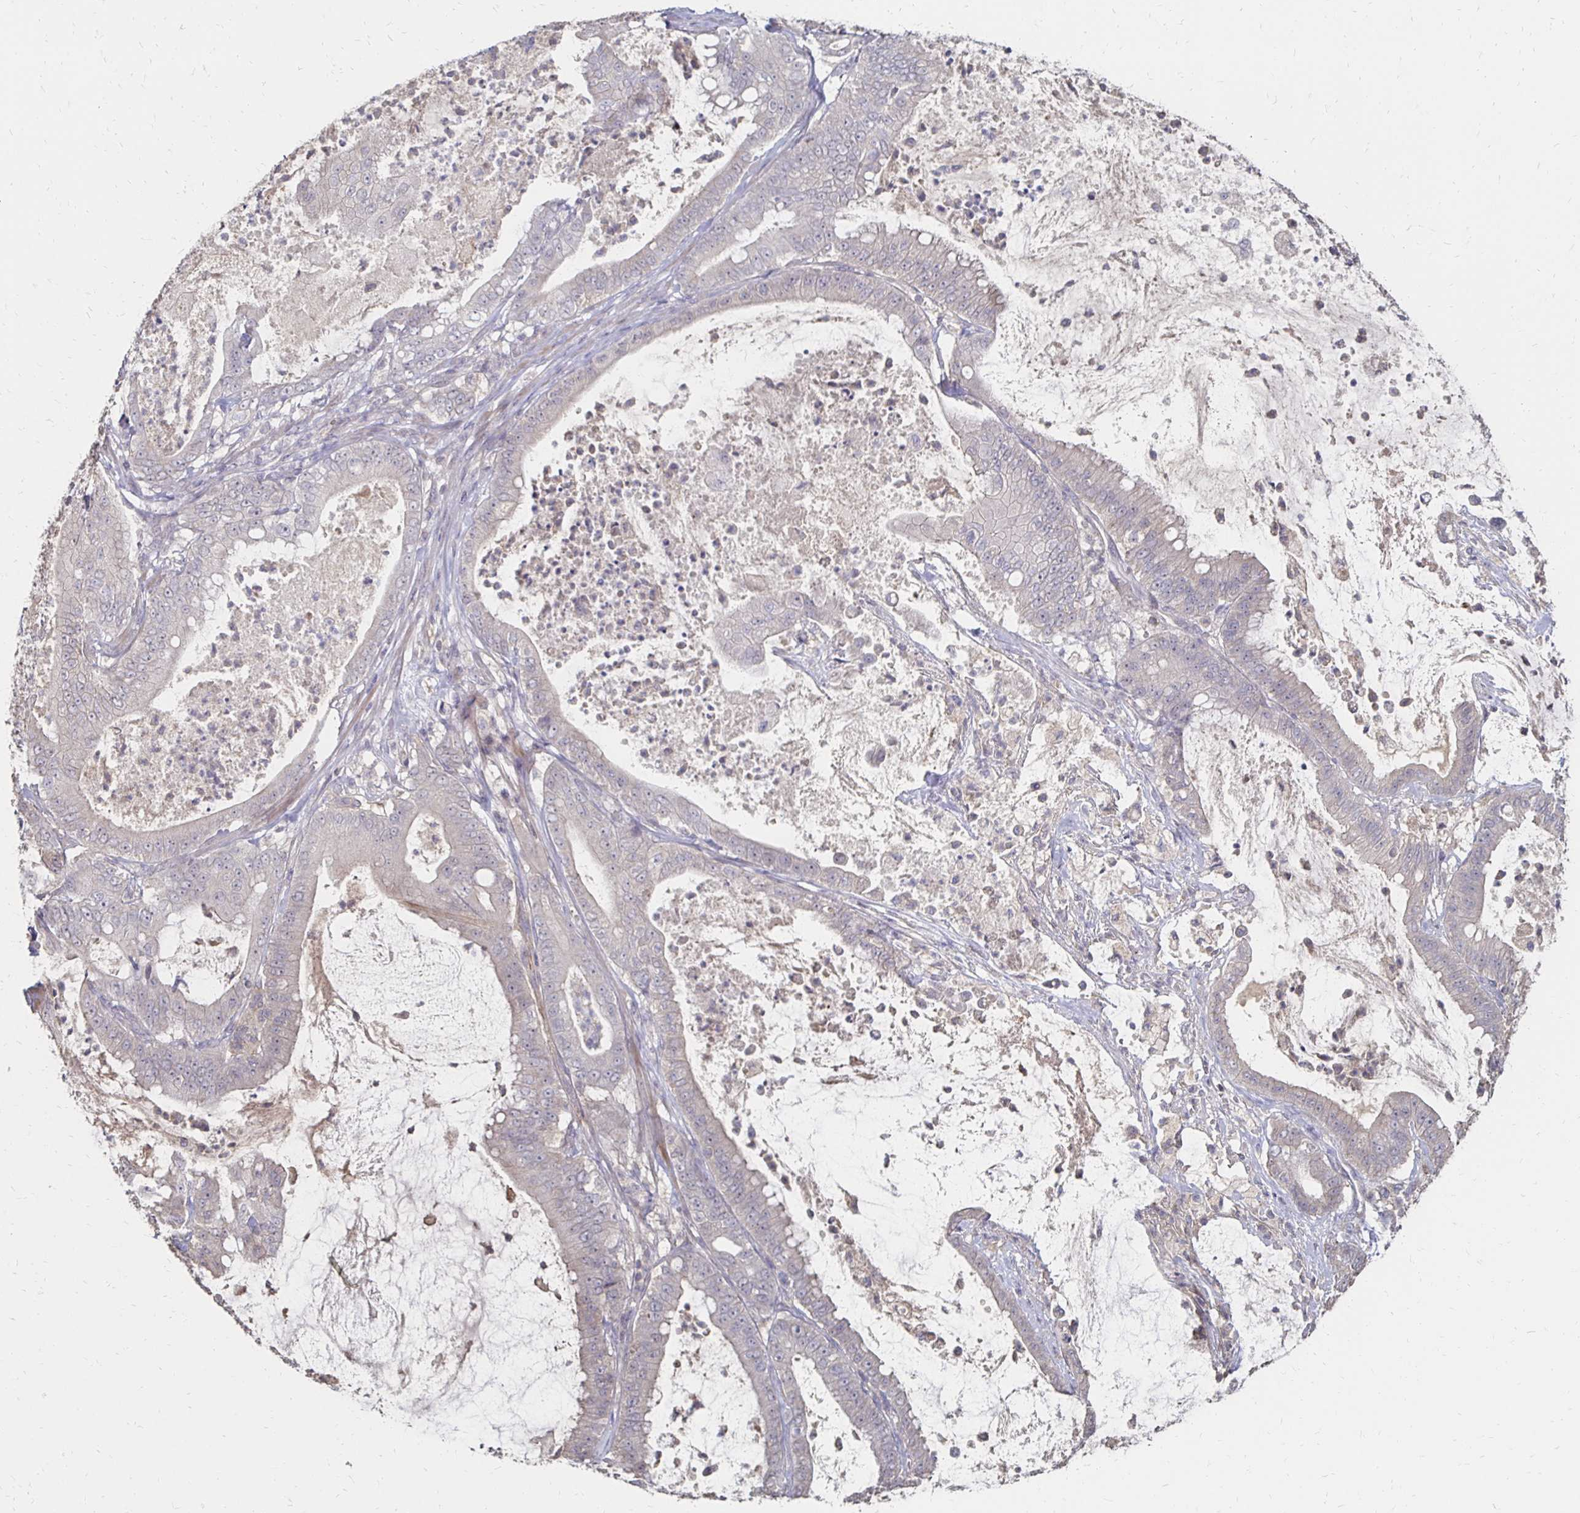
{"staining": {"intensity": "negative", "quantity": "none", "location": "none"}, "tissue": "pancreatic cancer", "cell_type": "Tumor cells", "image_type": "cancer", "snomed": [{"axis": "morphology", "description": "Adenocarcinoma, NOS"}, {"axis": "topography", "description": "Pancreas"}], "caption": "This photomicrograph is of adenocarcinoma (pancreatic) stained with immunohistochemistry (IHC) to label a protein in brown with the nuclei are counter-stained blue. There is no expression in tumor cells. (Stains: DAB (3,3'-diaminobenzidine) immunohistochemistry (IHC) with hematoxylin counter stain, Microscopy: brightfield microscopy at high magnification).", "gene": "ZNF727", "patient": {"sex": "male", "age": 71}}